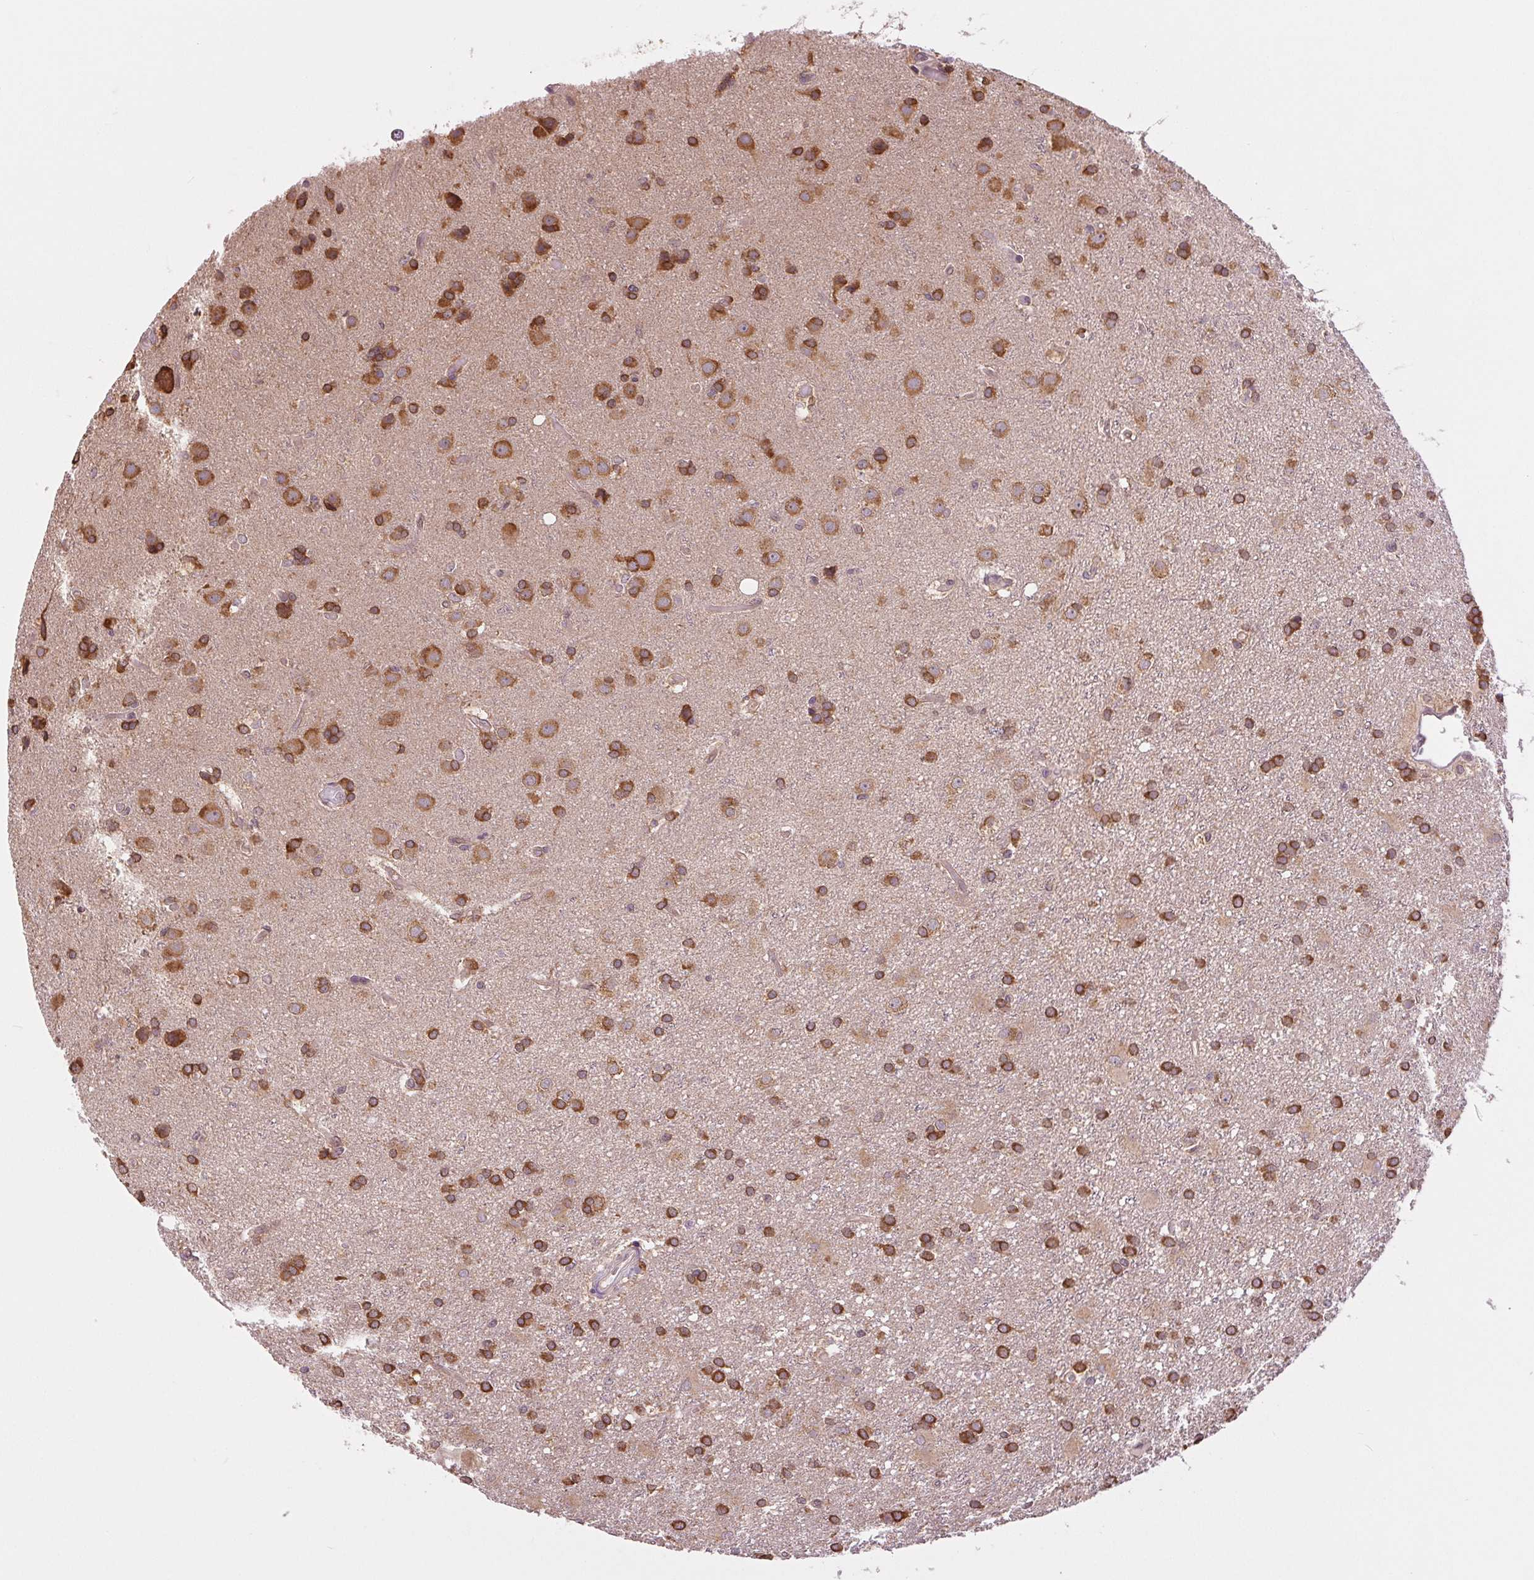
{"staining": {"intensity": "moderate", "quantity": ">75%", "location": "cytoplasmic/membranous"}, "tissue": "glioma", "cell_type": "Tumor cells", "image_type": "cancer", "snomed": [{"axis": "morphology", "description": "Glioma, malignant, High grade"}, {"axis": "topography", "description": "Brain"}], "caption": "High-grade glioma (malignant) tissue demonstrates moderate cytoplasmic/membranous expression in about >75% of tumor cells (Stains: DAB (3,3'-diaminobenzidine) in brown, nuclei in blue, Microscopy: brightfield microscopy at high magnification).", "gene": "MAP3K5", "patient": {"sex": "male", "age": 55}}